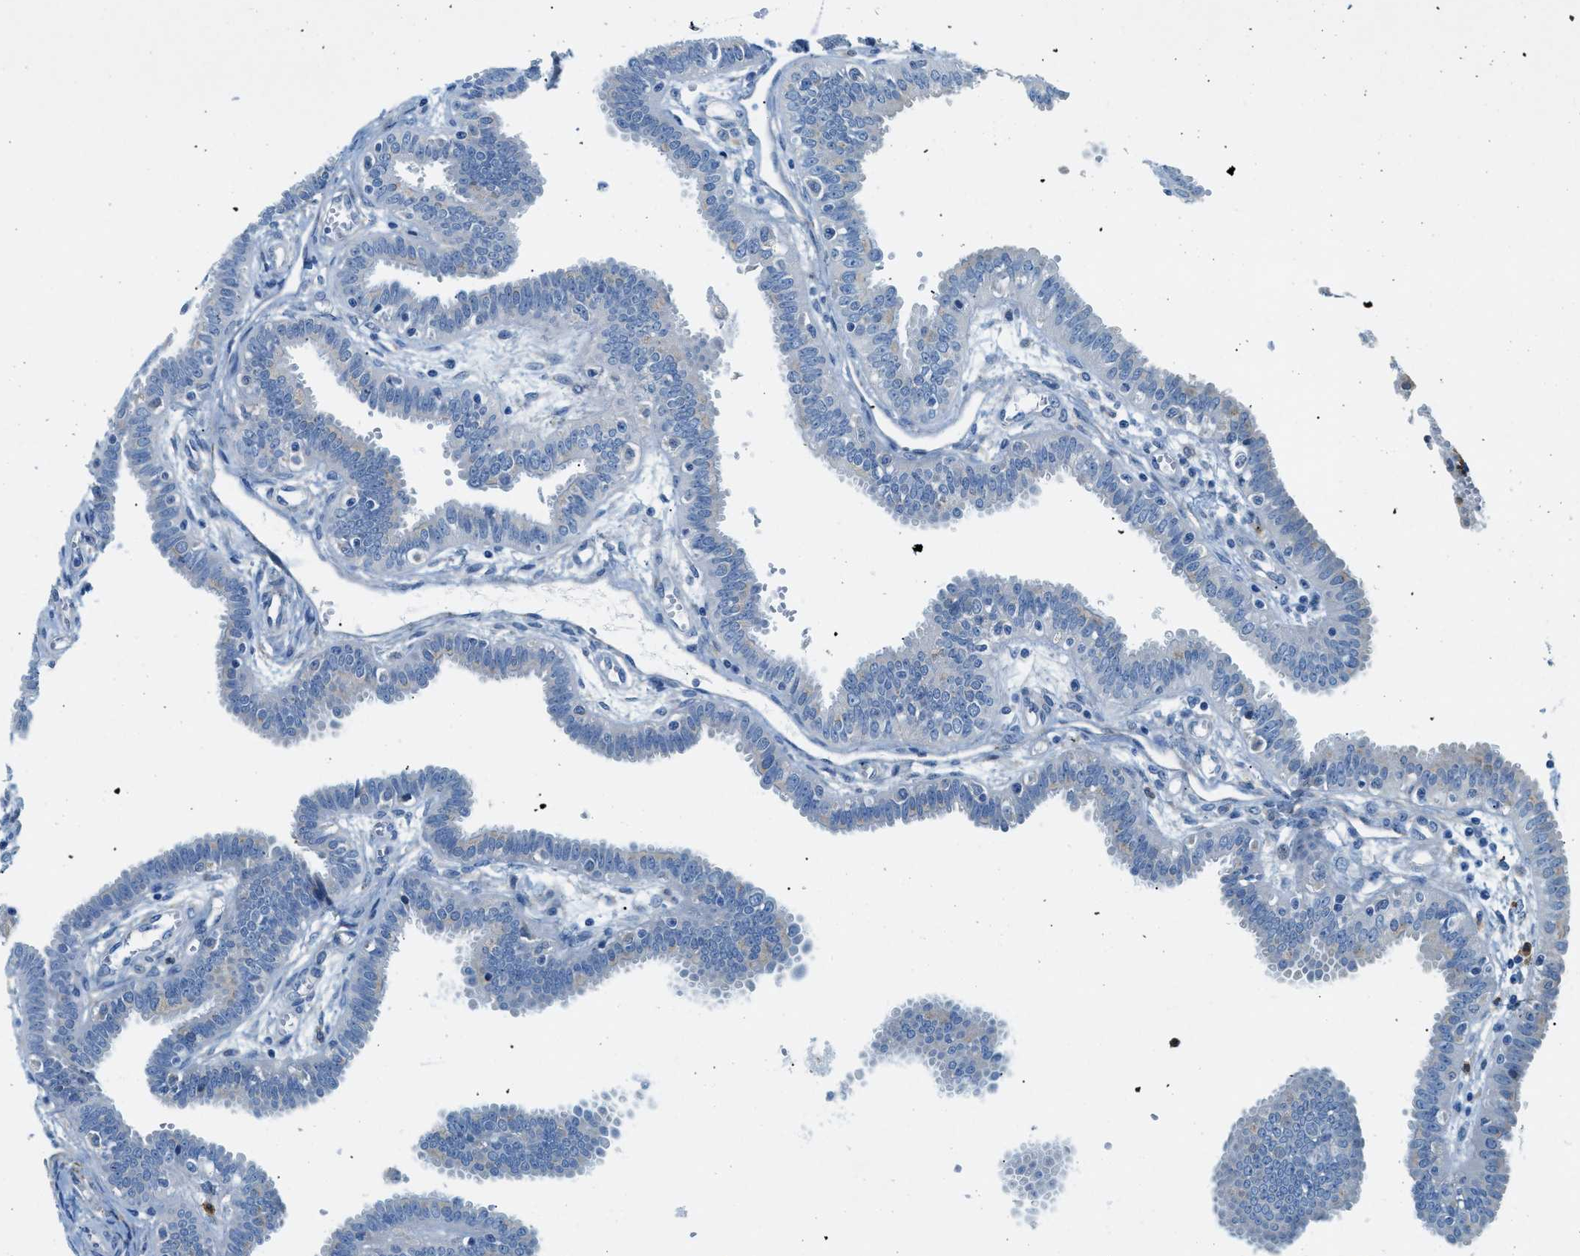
{"staining": {"intensity": "negative", "quantity": "none", "location": "none"}, "tissue": "fallopian tube", "cell_type": "Glandular cells", "image_type": "normal", "snomed": [{"axis": "morphology", "description": "Normal tissue, NOS"}, {"axis": "topography", "description": "Fallopian tube"}], "caption": "Immunohistochemical staining of unremarkable fallopian tube shows no significant expression in glandular cells. Brightfield microscopy of IHC stained with DAB (3,3'-diaminobenzidine) (brown) and hematoxylin (blue), captured at high magnification.", "gene": "ZDHHC13", "patient": {"sex": "female", "age": 32}}